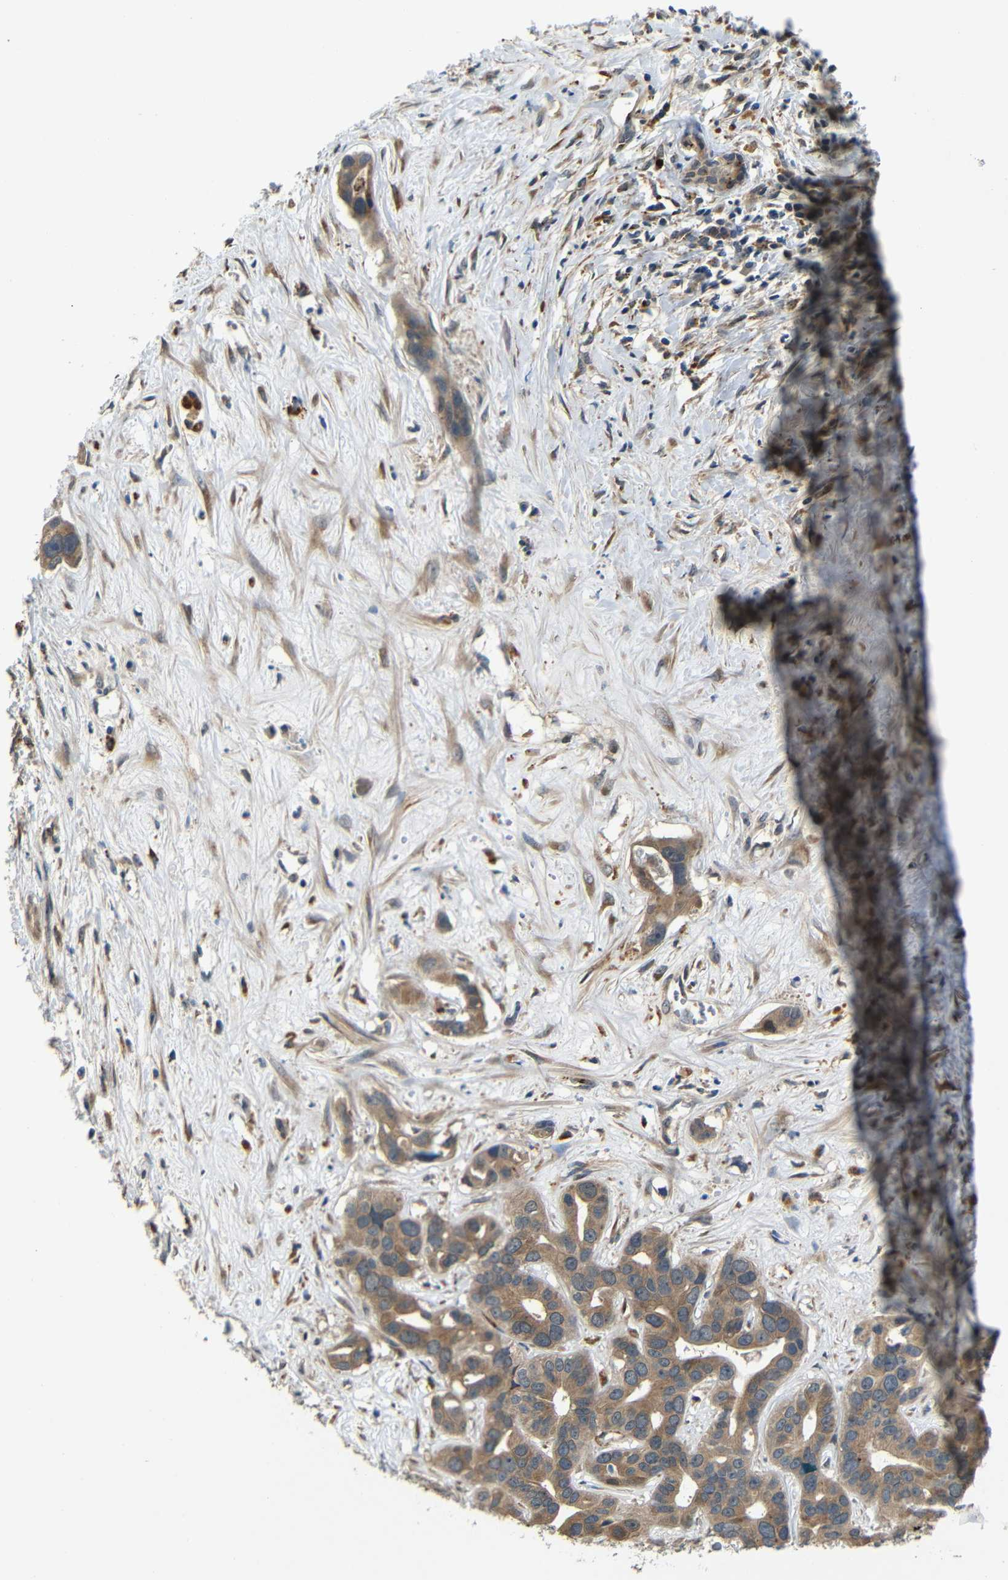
{"staining": {"intensity": "moderate", "quantity": ">75%", "location": "cytoplasmic/membranous"}, "tissue": "liver cancer", "cell_type": "Tumor cells", "image_type": "cancer", "snomed": [{"axis": "morphology", "description": "Cholangiocarcinoma"}, {"axis": "topography", "description": "Liver"}], "caption": "Immunohistochemical staining of liver cancer shows medium levels of moderate cytoplasmic/membranous protein positivity in approximately >75% of tumor cells. (Stains: DAB in brown, nuclei in blue, Microscopy: brightfield microscopy at high magnification).", "gene": "ATP7A", "patient": {"sex": "female", "age": 65}}